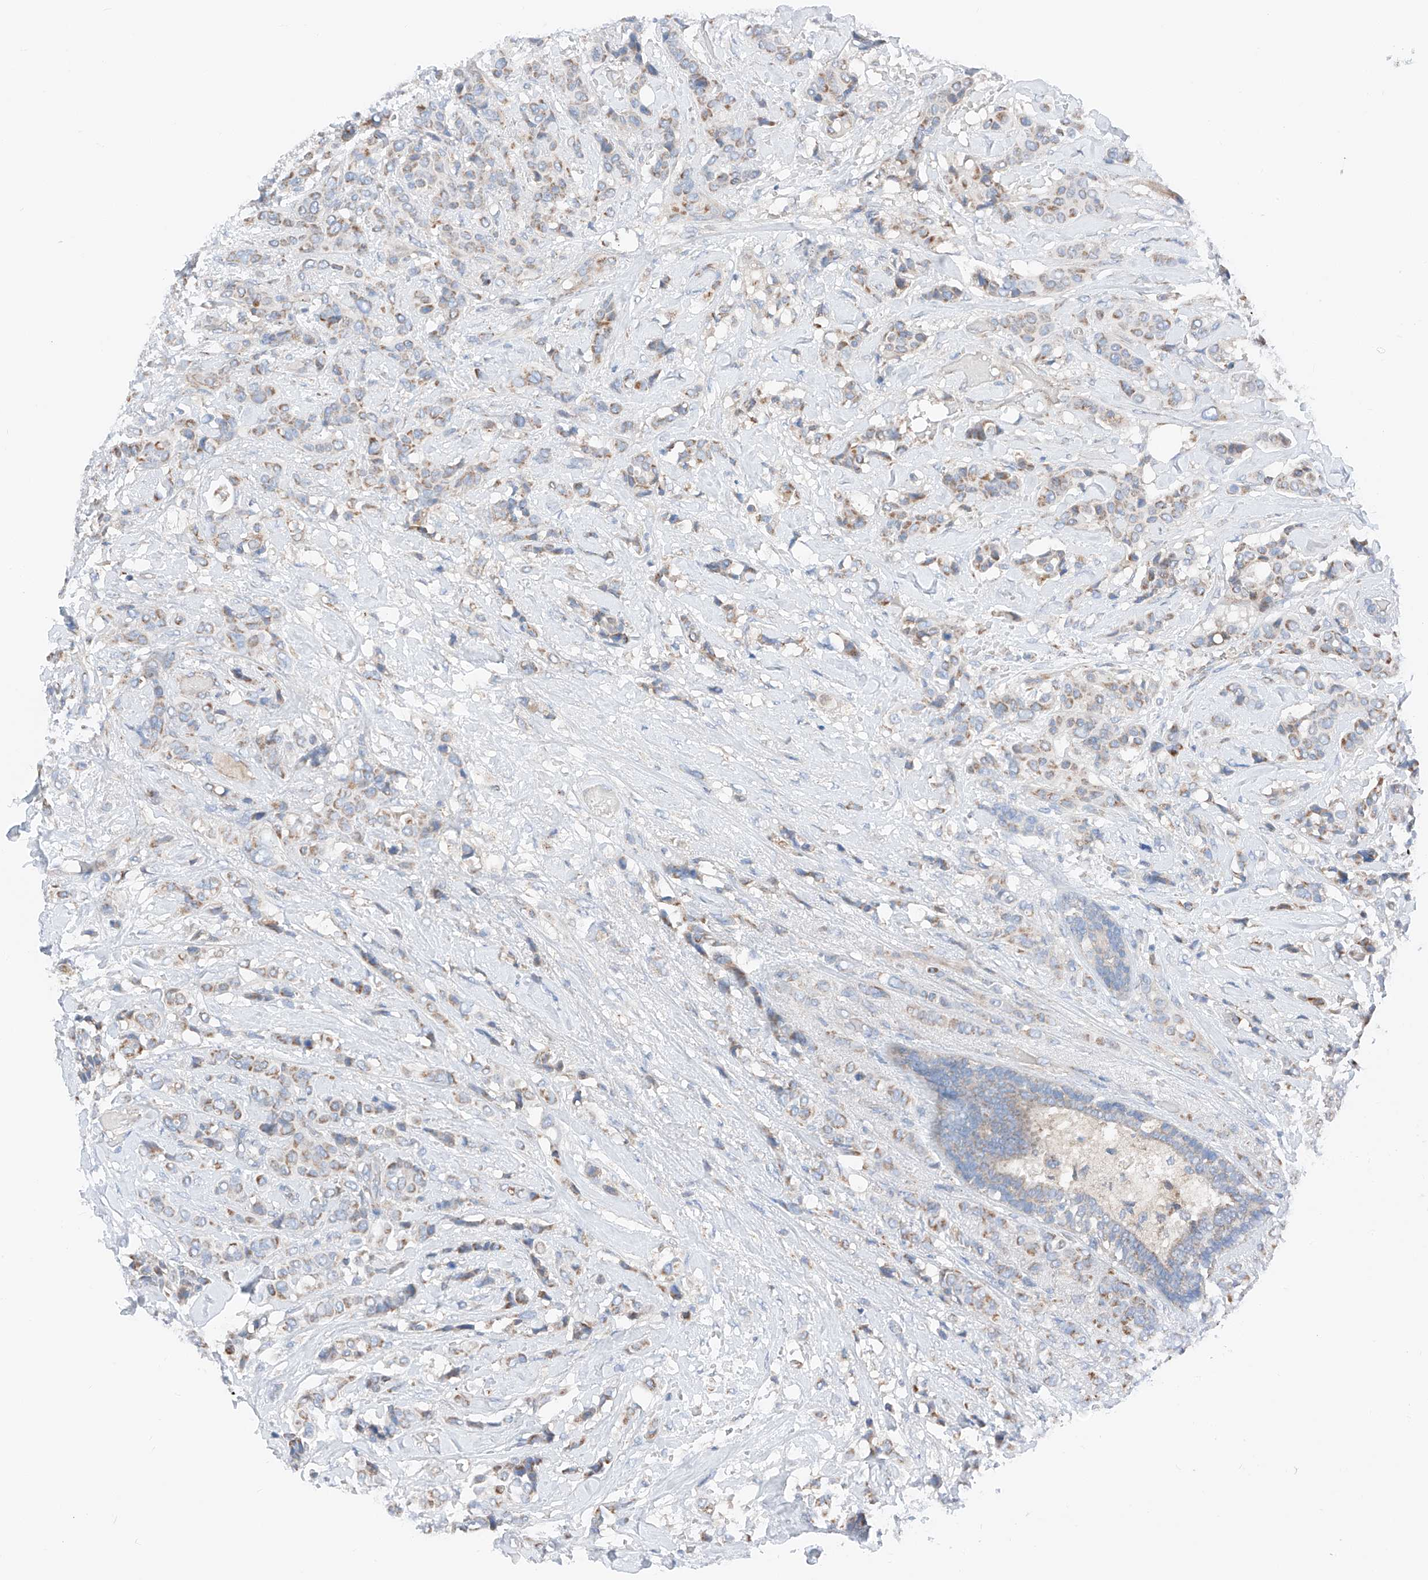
{"staining": {"intensity": "moderate", "quantity": "<25%", "location": "cytoplasmic/membranous"}, "tissue": "breast cancer", "cell_type": "Tumor cells", "image_type": "cancer", "snomed": [{"axis": "morphology", "description": "Lobular carcinoma"}, {"axis": "topography", "description": "Breast"}], "caption": "A high-resolution micrograph shows IHC staining of lobular carcinoma (breast), which displays moderate cytoplasmic/membranous positivity in about <25% of tumor cells.", "gene": "MRAP", "patient": {"sex": "female", "age": 51}}